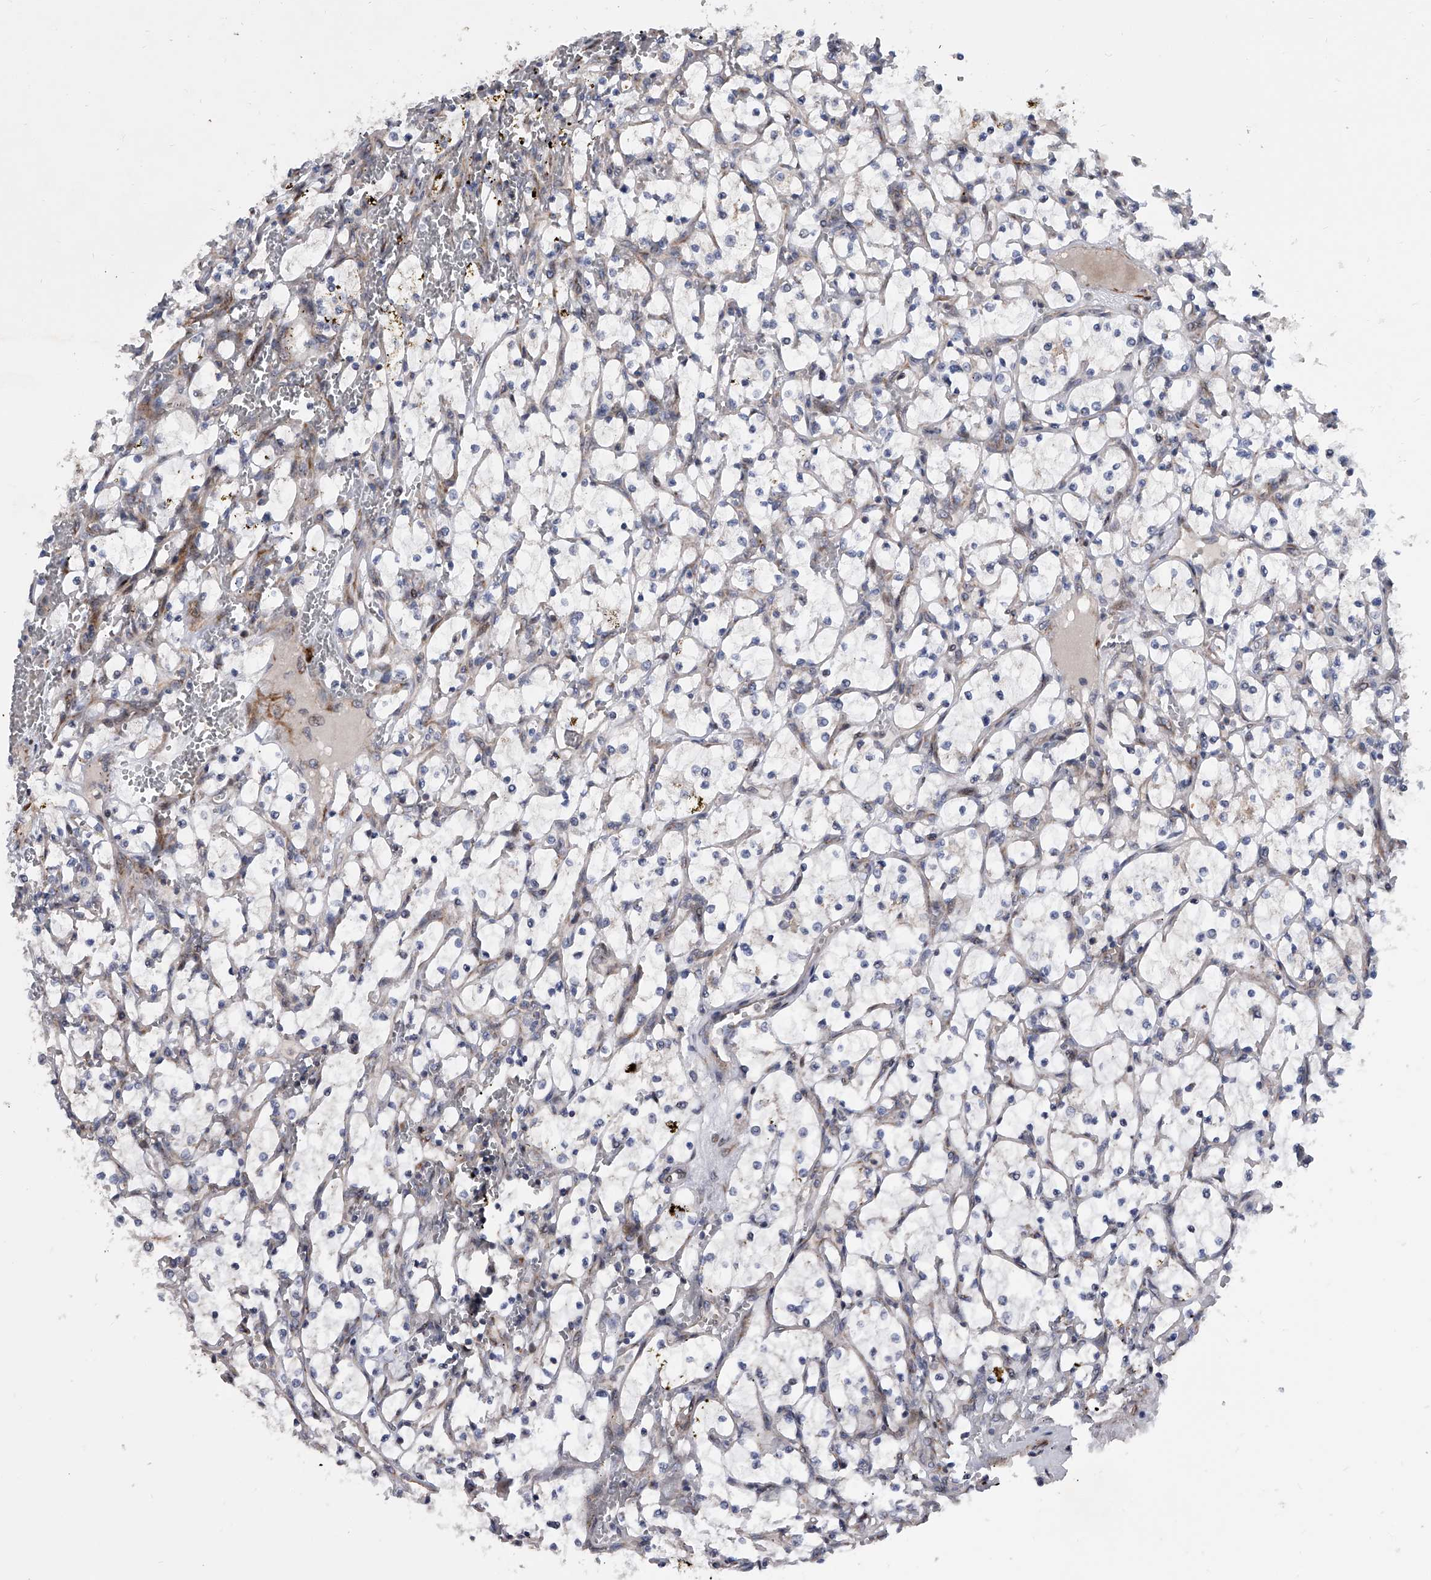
{"staining": {"intensity": "negative", "quantity": "none", "location": "none"}, "tissue": "renal cancer", "cell_type": "Tumor cells", "image_type": "cancer", "snomed": [{"axis": "morphology", "description": "Adenocarcinoma, NOS"}, {"axis": "topography", "description": "Kidney"}], "caption": "A high-resolution histopathology image shows IHC staining of renal cancer (adenocarcinoma), which displays no significant positivity in tumor cells. (DAB (3,3'-diaminobenzidine) immunohistochemistry, high magnification).", "gene": "DLGAP2", "patient": {"sex": "female", "age": 69}}